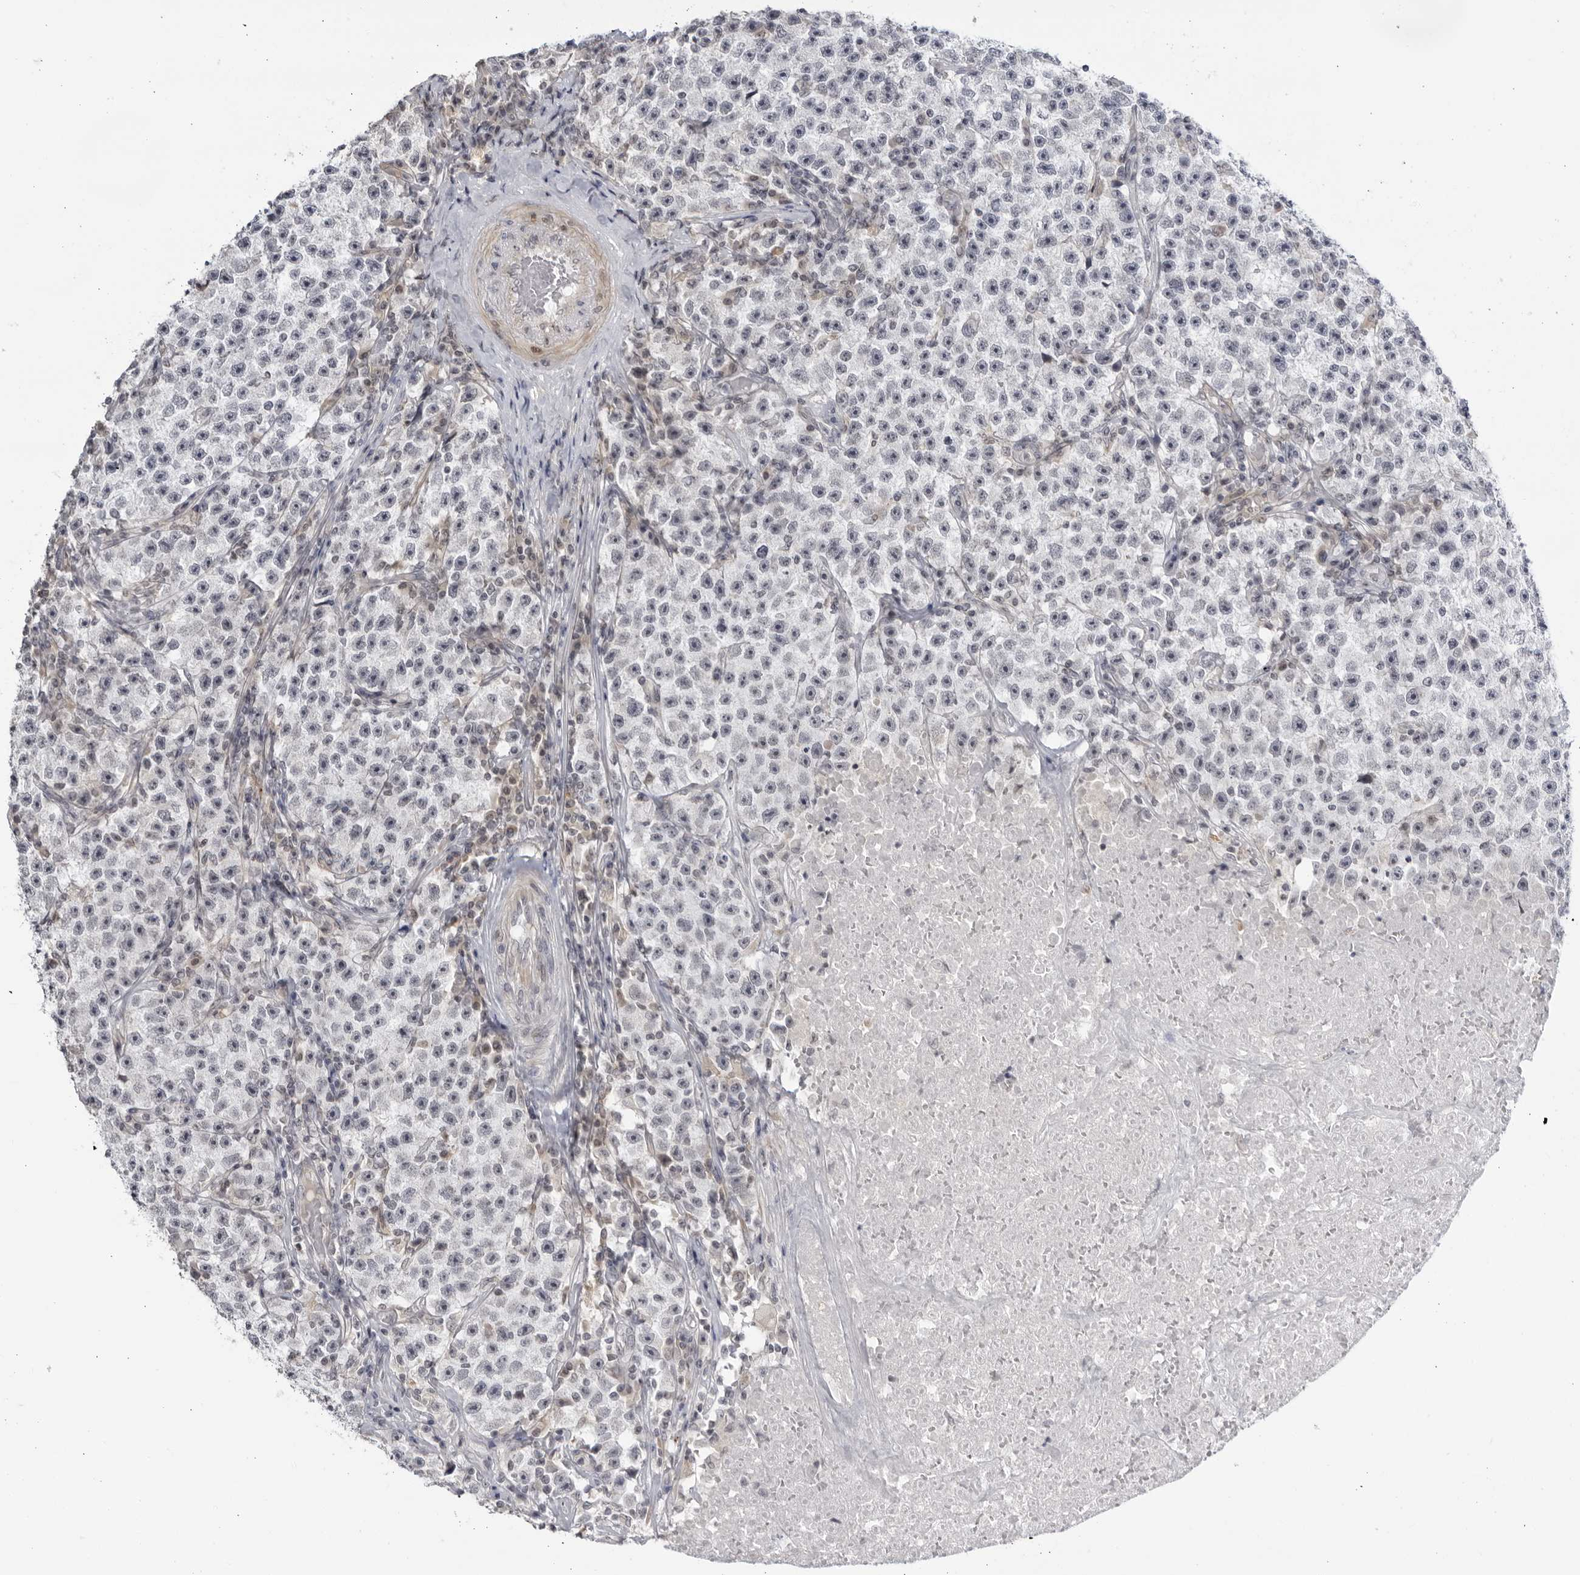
{"staining": {"intensity": "negative", "quantity": "none", "location": "none"}, "tissue": "testis cancer", "cell_type": "Tumor cells", "image_type": "cancer", "snomed": [{"axis": "morphology", "description": "Seminoma, NOS"}, {"axis": "topography", "description": "Testis"}], "caption": "Immunohistochemical staining of seminoma (testis) reveals no significant expression in tumor cells. Nuclei are stained in blue.", "gene": "CNBD1", "patient": {"sex": "male", "age": 22}}